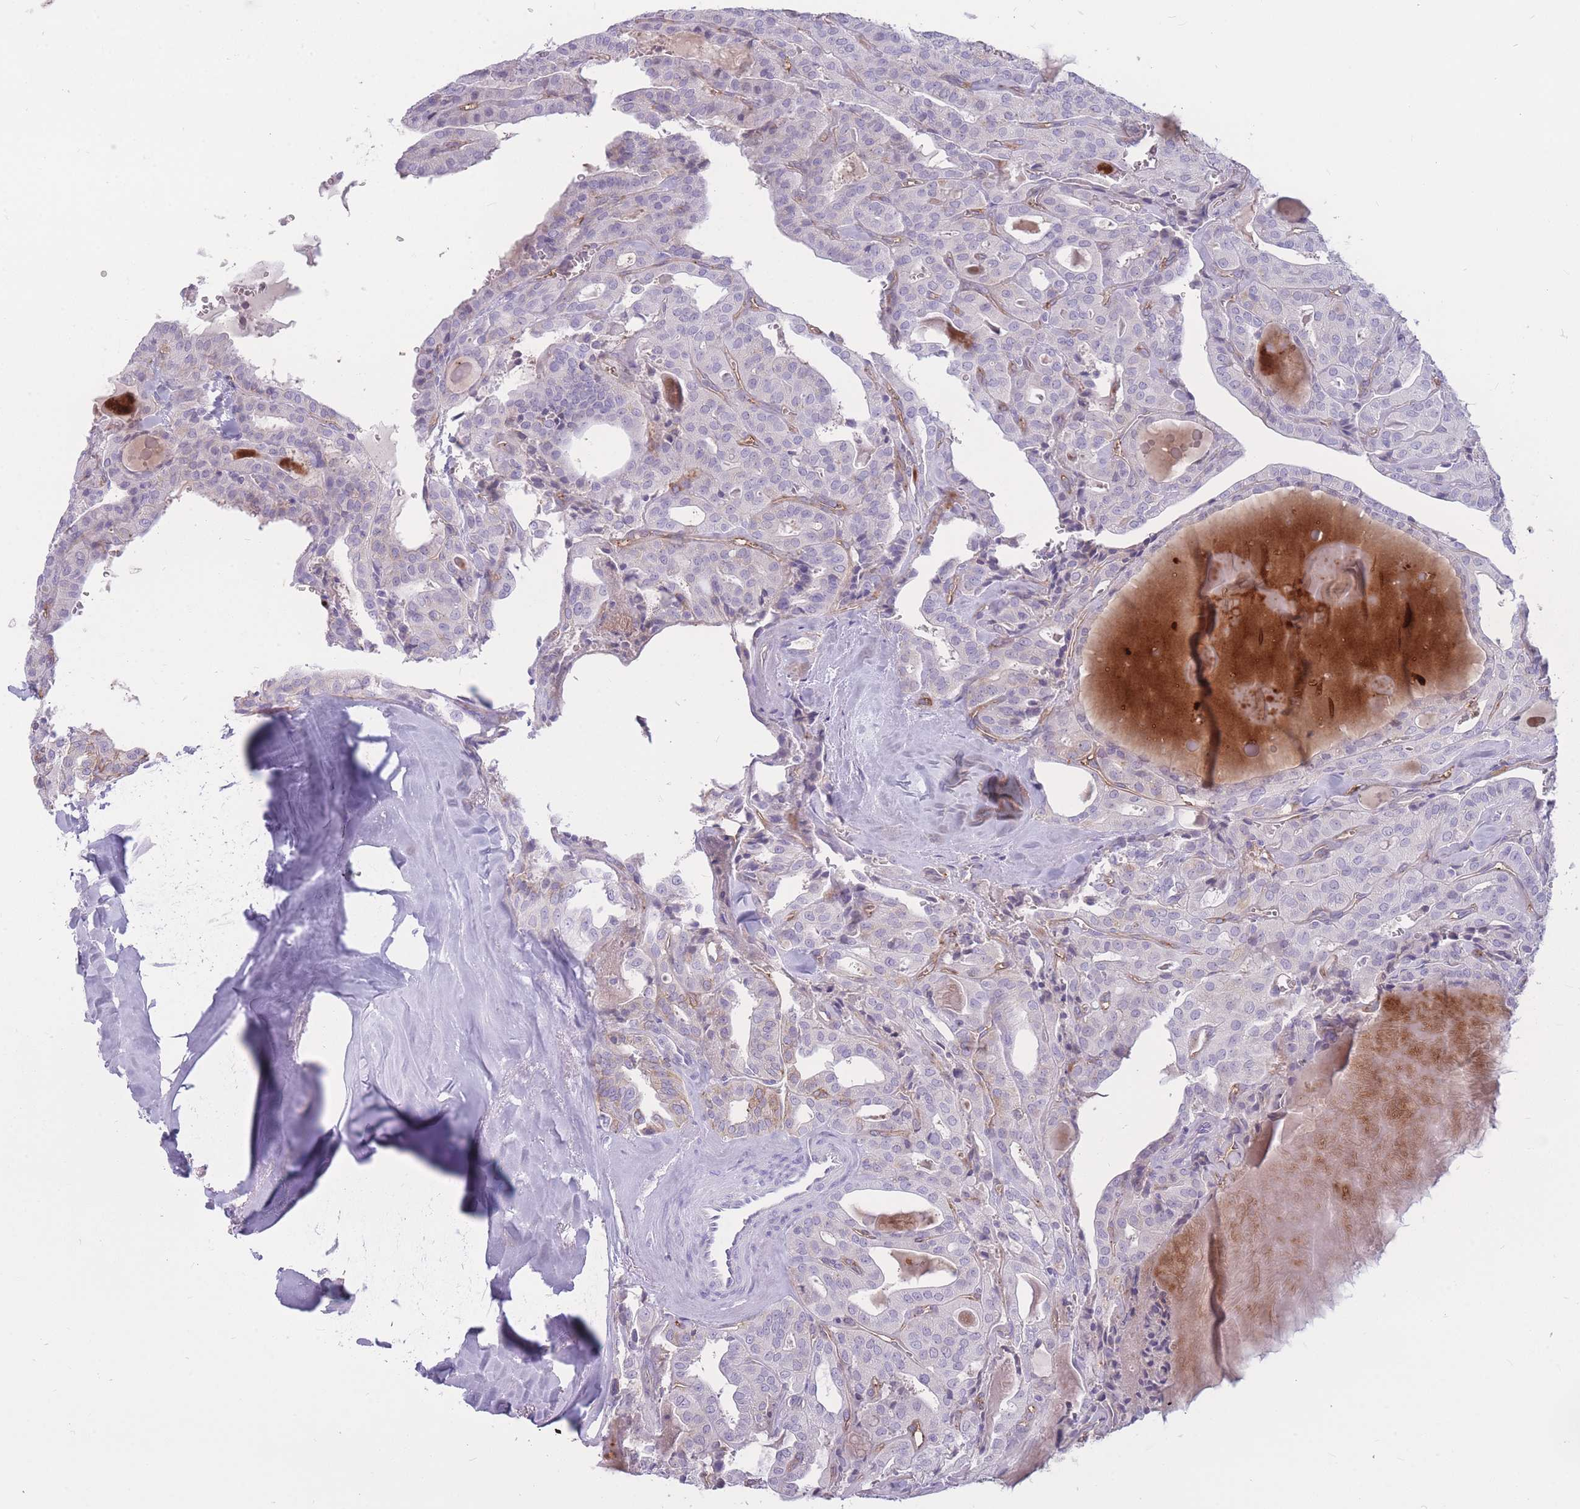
{"staining": {"intensity": "negative", "quantity": "none", "location": "none"}, "tissue": "thyroid cancer", "cell_type": "Tumor cells", "image_type": "cancer", "snomed": [{"axis": "morphology", "description": "Papillary adenocarcinoma, NOS"}, {"axis": "topography", "description": "Thyroid gland"}], "caption": "Tumor cells are negative for brown protein staining in papillary adenocarcinoma (thyroid). (Stains: DAB immunohistochemistry (IHC) with hematoxylin counter stain, Microscopy: brightfield microscopy at high magnification).", "gene": "GNA11", "patient": {"sex": "male", "age": 52}}